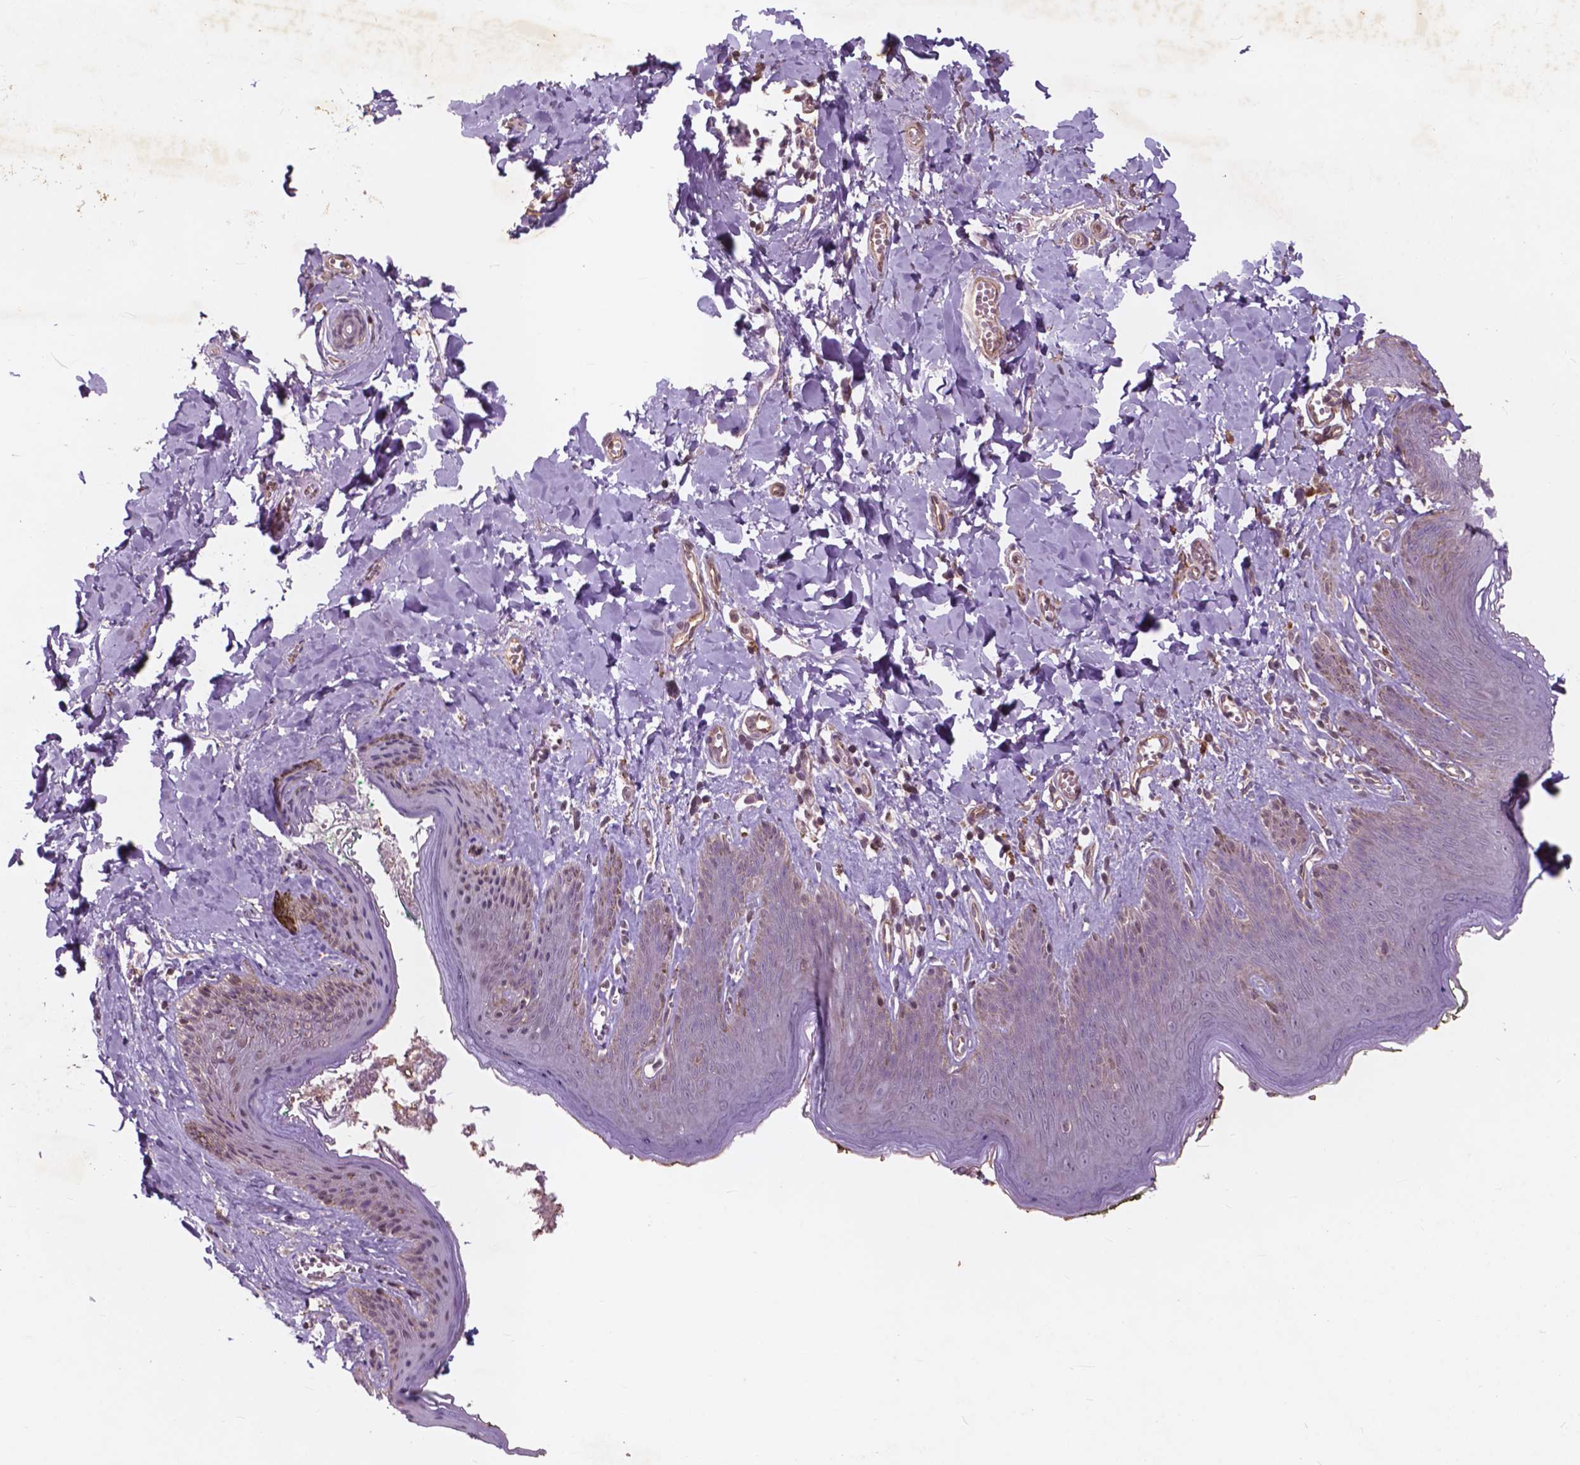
{"staining": {"intensity": "weak", "quantity": "<25%", "location": "cytoplasmic/membranous"}, "tissue": "skin", "cell_type": "Epidermal cells", "image_type": "normal", "snomed": [{"axis": "morphology", "description": "Normal tissue, NOS"}, {"axis": "topography", "description": "Vulva"}, {"axis": "topography", "description": "Peripheral nerve tissue"}], "caption": "Immunohistochemical staining of unremarkable skin displays no significant staining in epidermal cells.", "gene": "RFPL4B", "patient": {"sex": "female", "age": 66}}